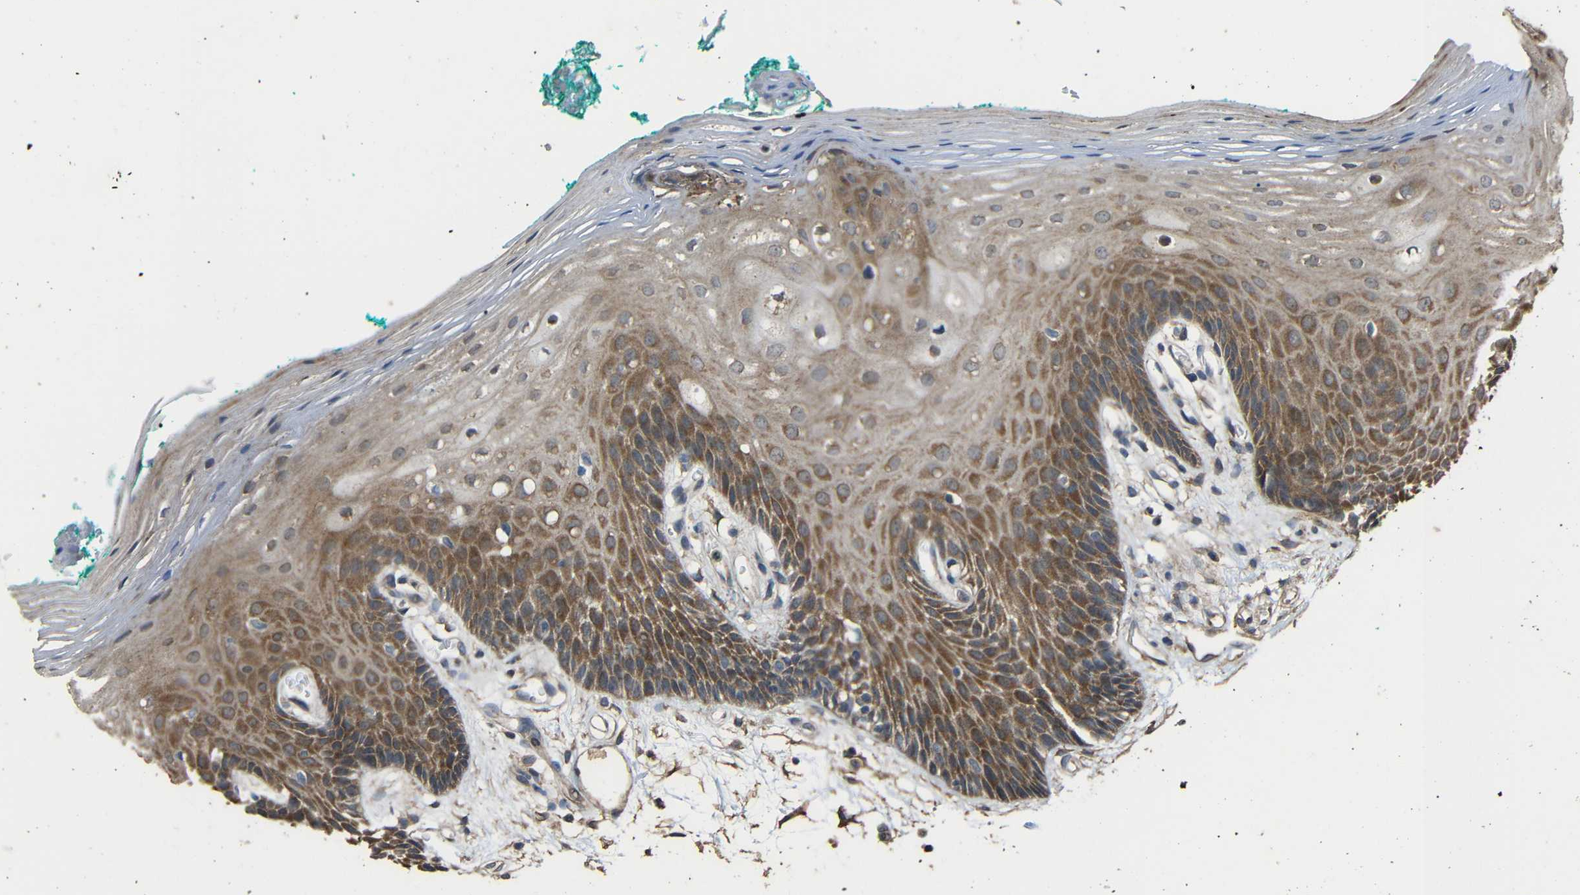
{"staining": {"intensity": "moderate", "quantity": "25%-75%", "location": "cytoplasmic/membranous"}, "tissue": "oral mucosa", "cell_type": "Squamous epithelial cells", "image_type": "normal", "snomed": [{"axis": "morphology", "description": "Normal tissue, NOS"}, {"axis": "topography", "description": "Skeletal muscle"}, {"axis": "topography", "description": "Oral tissue"}, {"axis": "topography", "description": "Peripheral nerve tissue"}], "caption": "Immunohistochemistry (IHC) of unremarkable human oral mucosa demonstrates medium levels of moderate cytoplasmic/membranous staining in approximately 25%-75% of squamous epithelial cells.", "gene": "CHST9", "patient": {"sex": "female", "age": 84}}